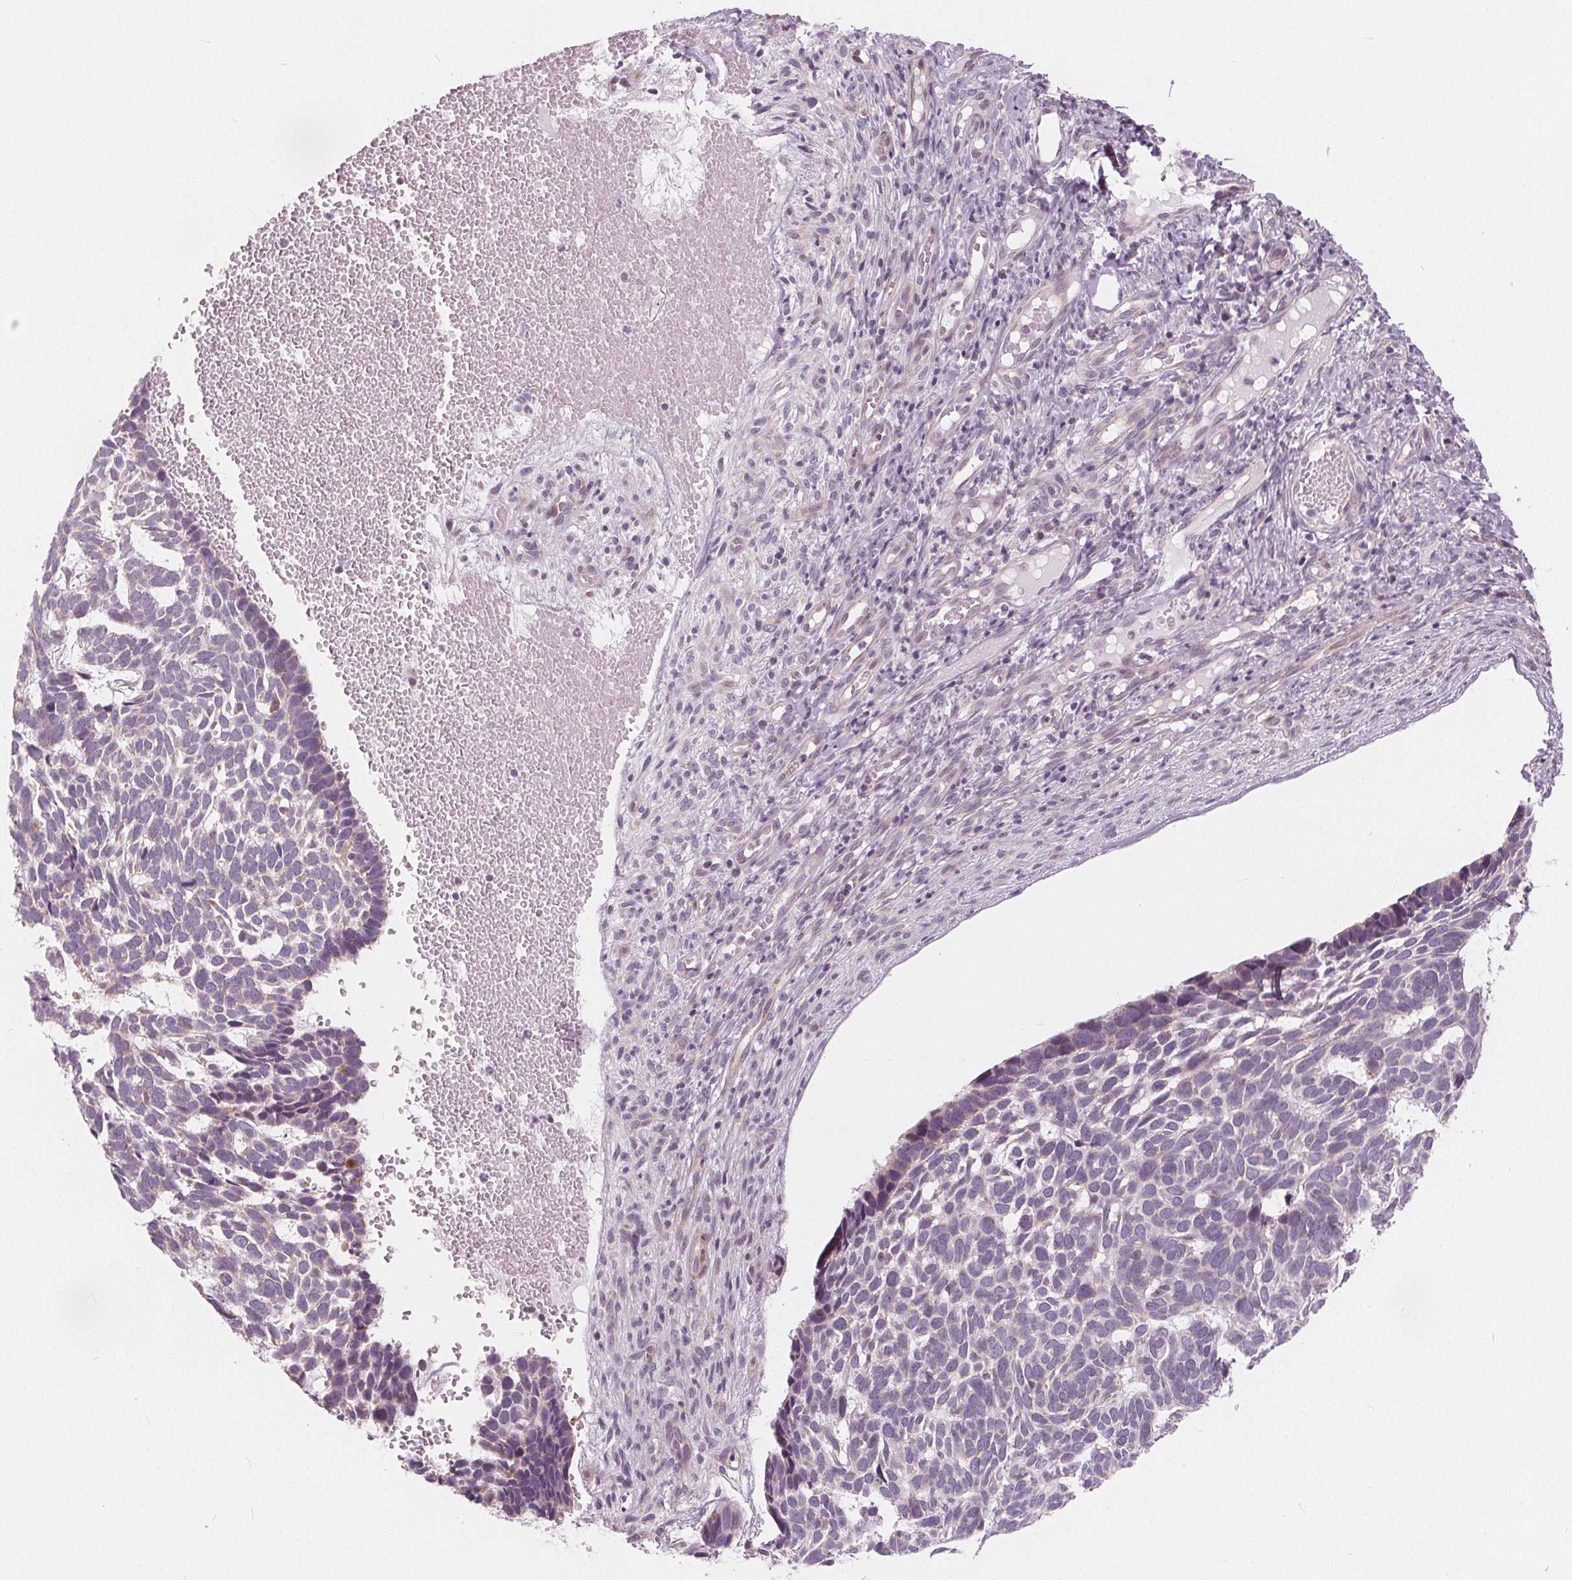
{"staining": {"intensity": "weak", "quantity": "25%-75%", "location": "cytoplasmic/membranous"}, "tissue": "skin cancer", "cell_type": "Tumor cells", "image_type": "cancer", "snomed": [{"axis": "morphology", "description": "Basal cell carcinoma"}, {"axis": "topography", "description": "Skin"}], "caption": "Basal cell carcinoma (skin) was stained to show a protein in brown. There is low levels of weak cytoplasmic/membranous staining in approximately 25%-75% of tumor cells.", "gene": "NUP210L", "patient": {"sex": "male", "age": 78}}